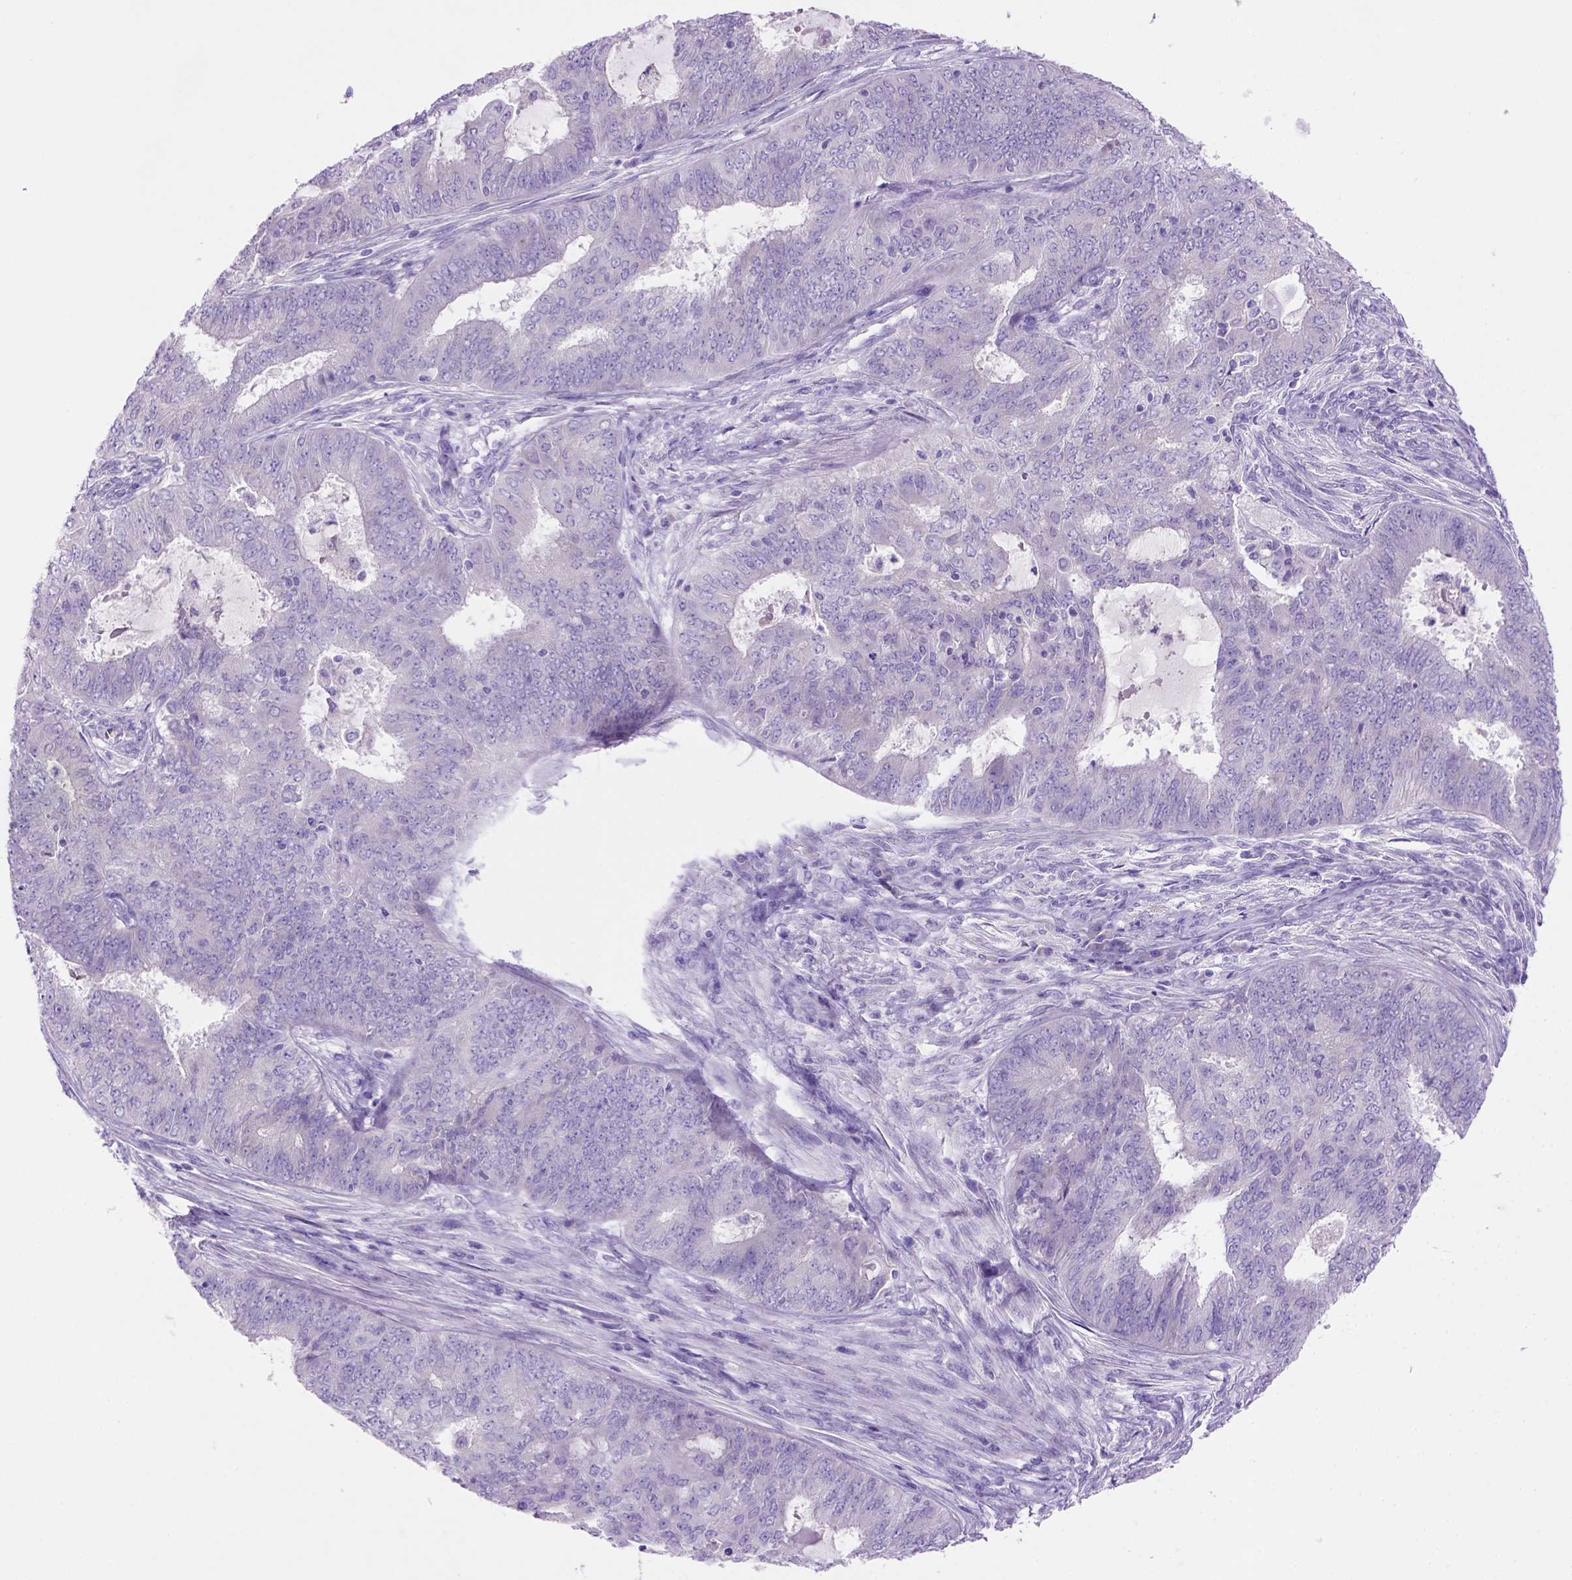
{"staining": {"intensity": "negative", "quantity": "none", "location": "none"}, "tissue": "endometrial cancer", "cell_type": "Tumor cells", "image_type": "cancer", "snomed": [{"axis": "morphology", "description": "Adenocarcinoma, NOS"}, {"axis": "topography", "description": "Endometrium"}], "caption": "Endometrial cancer (adenocarcinoma) was stained to show a protein in brown. There is no significant positivity in tumor cells.", "gene": "SIRPD", "patient": {"sex": "female", "age": 62}}